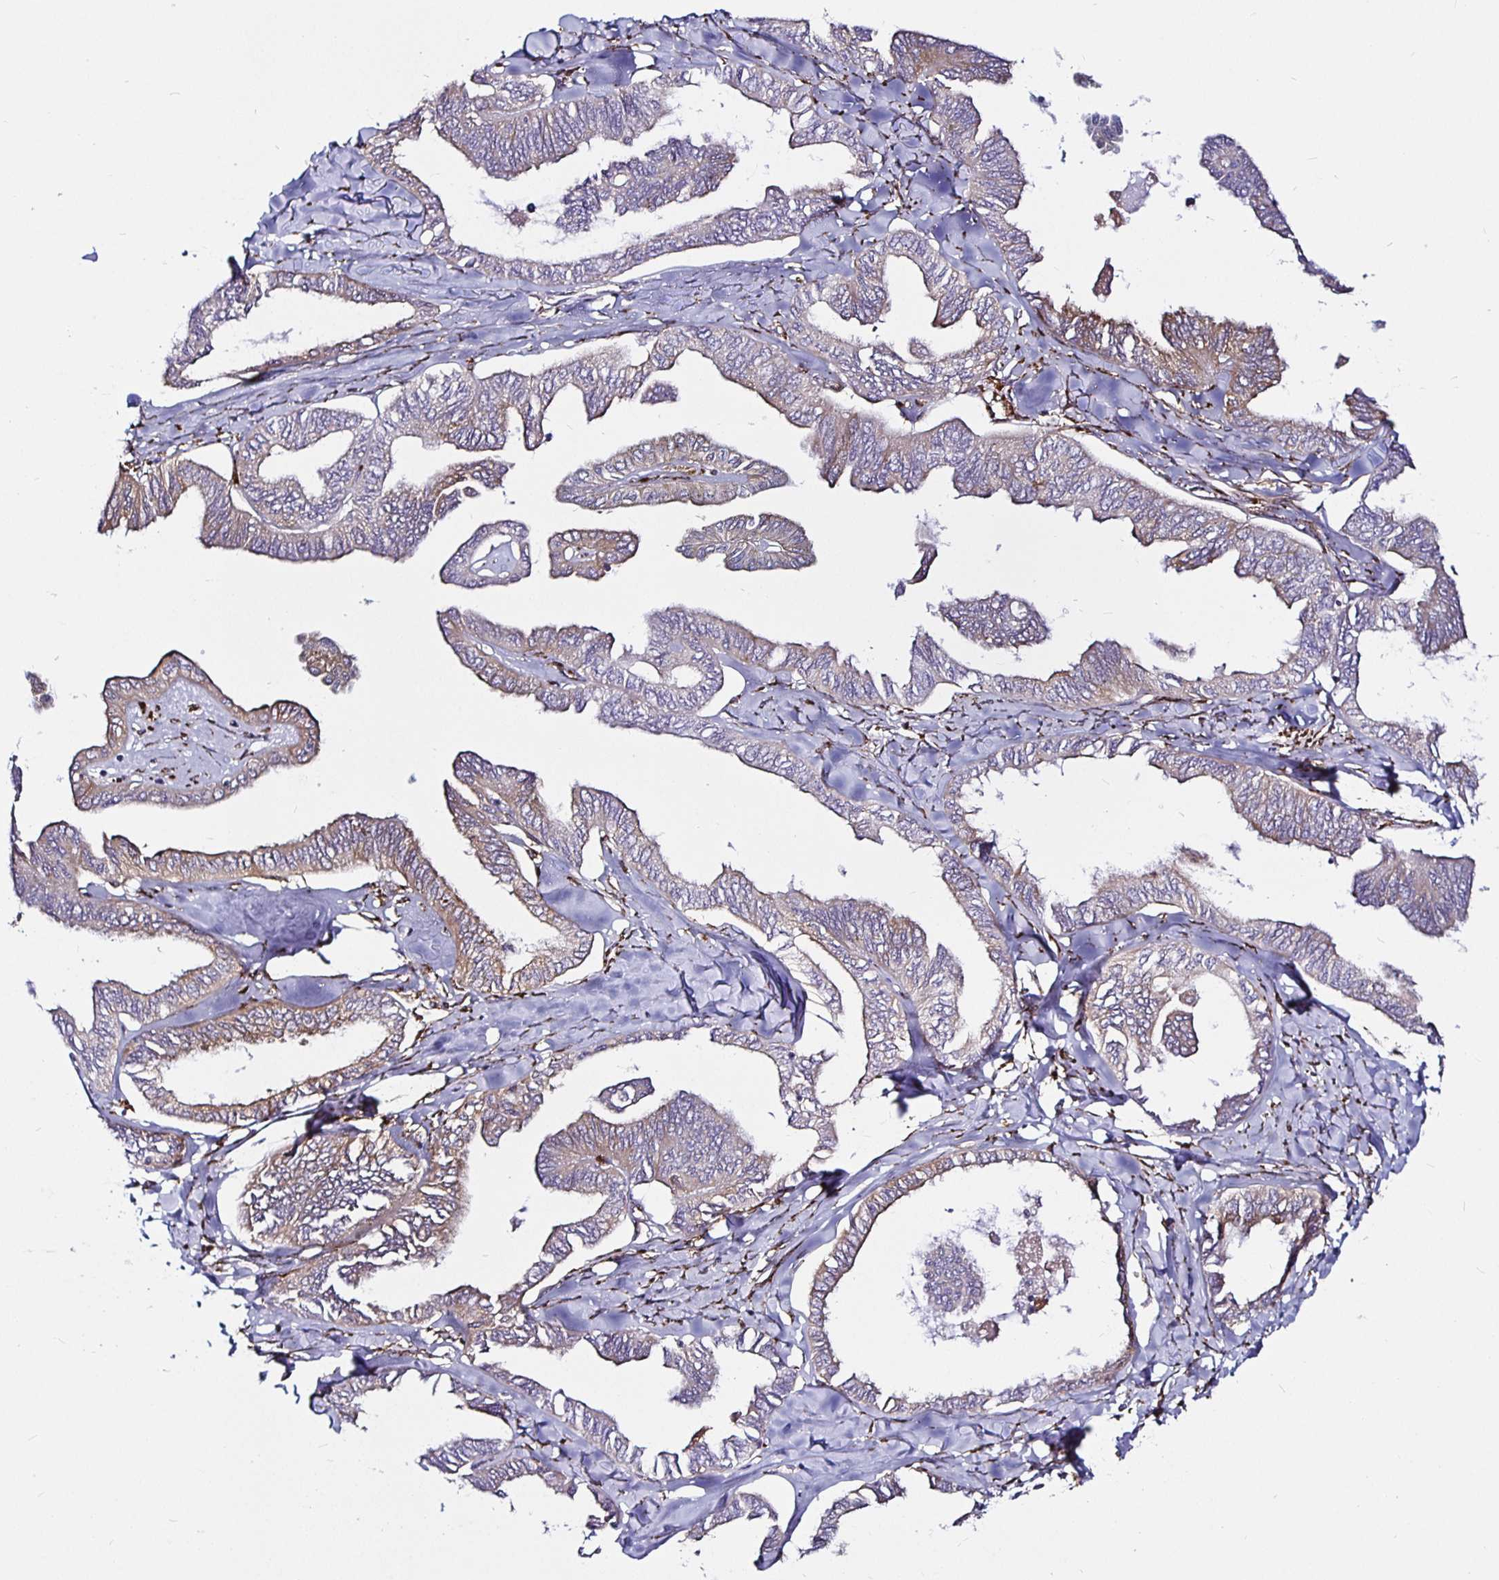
{"staining": {"intensity": "weak", "quantity": "<25%", "location": "cytoplasmic/membranous"}, "tissue": "ovarian cancer", "cell_type": "Tumor cells", "image_type": "cancer", "snomed": [{"axis": "morphology", "description": "Carcinoma, endometroid"}, {"axis": "topography", "description": "Ovary"}], "caption": "This is an IHC micrograph of human ovarian cancer (endometroid carcinoma). There is no positivity in tumor cells.", "gene": "P4HA2", "patient": {"sex": "female", "age": 70}}